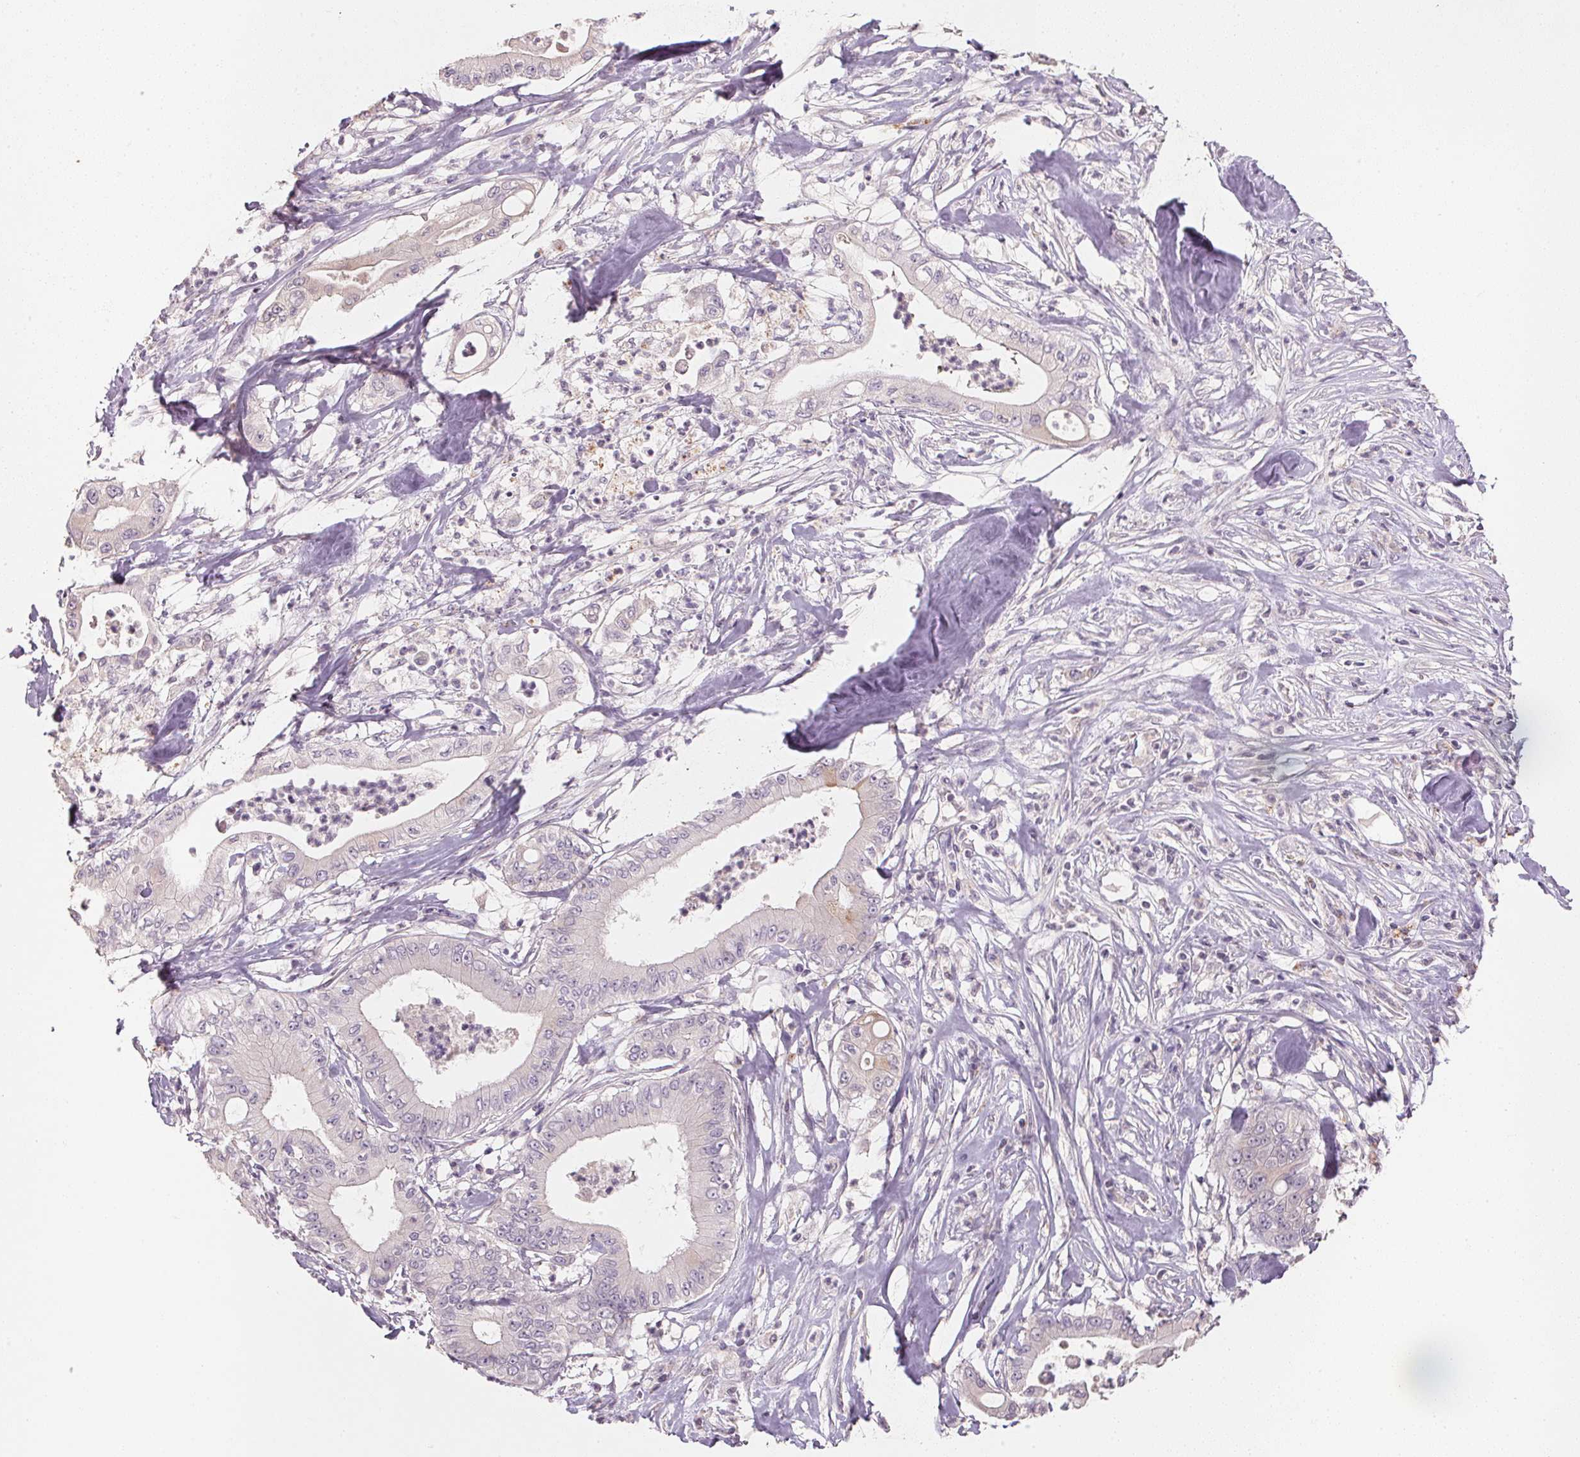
{"staining": {"intensity": "negative", "quantity": "none", "location": "none"}, "tissue": "pancreatic cancer", "cell_type": "Tumor cells", "image_type": "cancer", "snomed": [{"axis": "morphology", "description": "Adenocarcinoma, NOS"}, {"axis": "topography", "description": "Pancreas"}], "caption": "Protein analysis of pancreatic adenocarcinoma displays no significant positivity in tumor cells. (Brightfield microscopy of DAB (3,3'-diaminobenzidine) immunohistochemistry (IHC) at high magnification).", "gene": "CXCL5", "patient": {"sex": "male", "age": 71}}